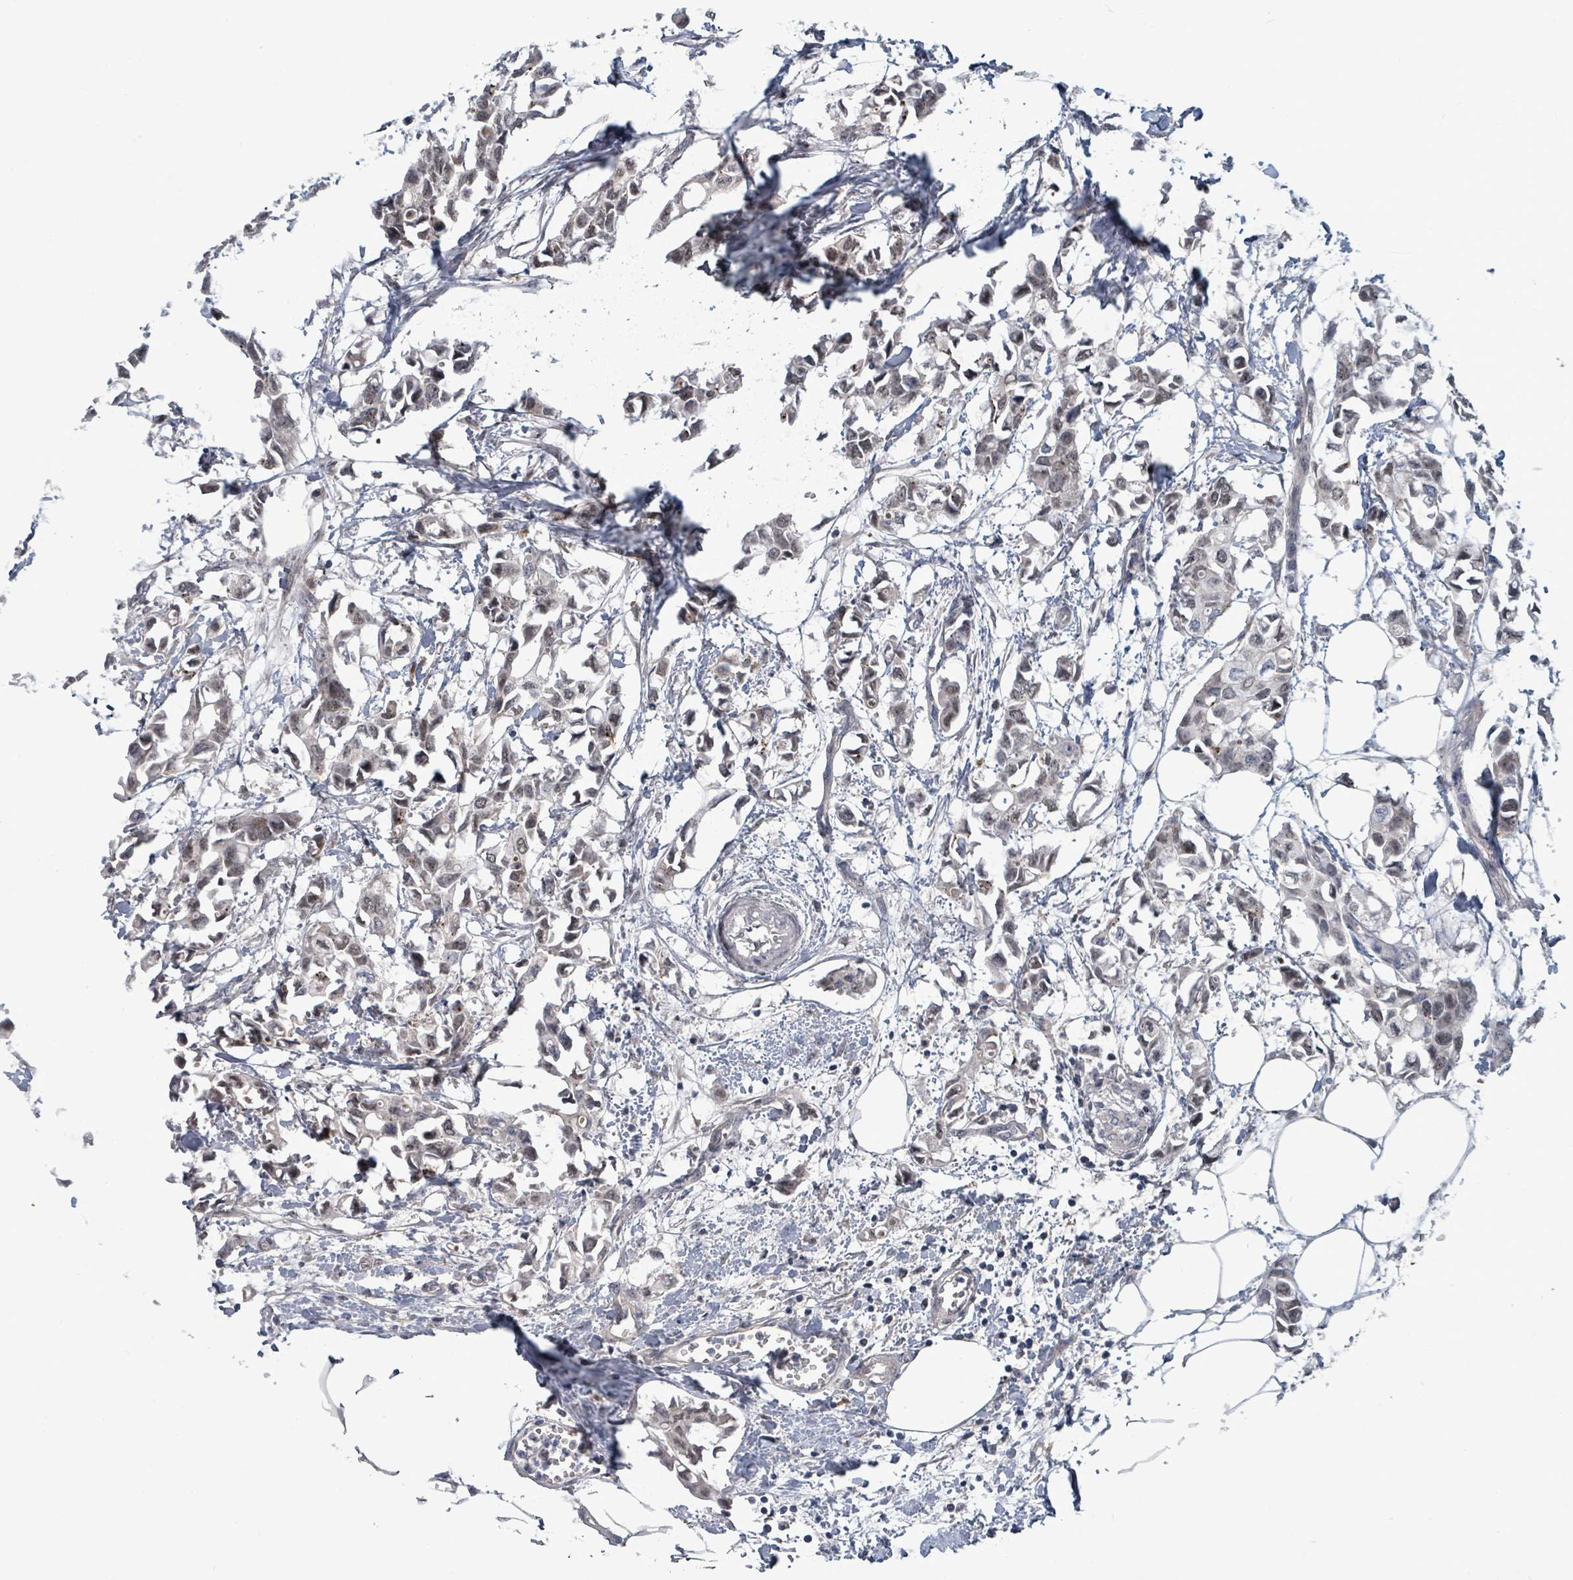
{"staining": {"intensity": "weak", "quantity": "25%-75%", "location": "nuclear"}, "tissue": "breast cancer", "cell_type": "Tumor cells", "image_type": "cancer", "snomed": [{"axis": "morphology", "description": "Duct carcinoma"}, {"axis": "topography", "description": "Breast"}], "caption": "Breast cancer stained with a protein marker exhibits weak staining in tumor cells.", "gene": "TRDMT1", "patient": {"sex": "female", "age": 41}}